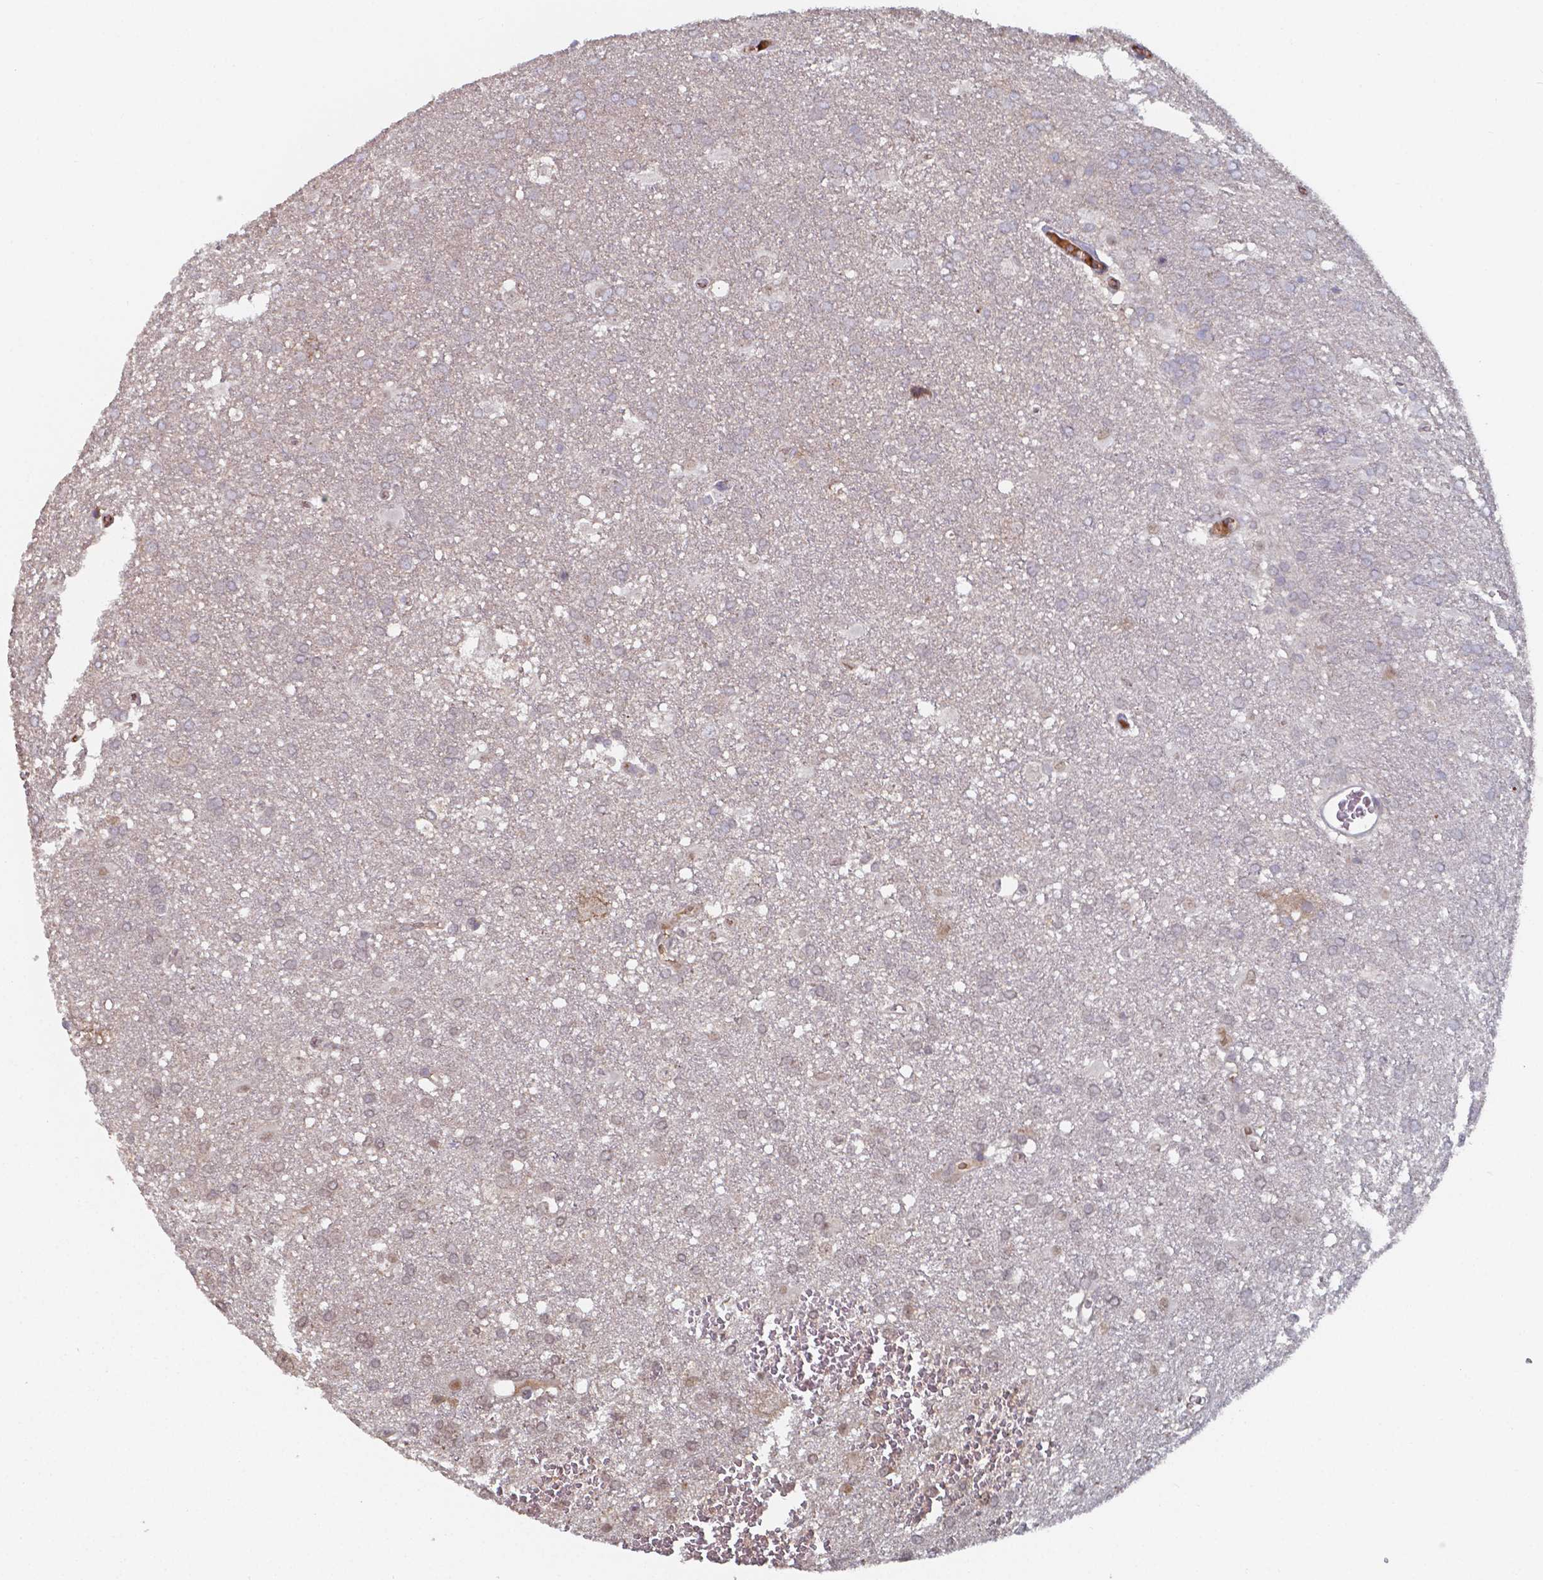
{"staining": {"intensity": "negative", "quantity": "none", "location": "none"}, "tissue": "glioma", "cell_type": "Tumor cells", "image_type": "cancer", "snomed": [{"axis": "morphology", "description": "Glioma, malignant, Low grade"}, {"axis": "topography", "description": "Brain"}], "caption": "Human malignant glioma (low-grade) stained for a protein using immunohistochemistry demonstrates no staining in tumor cells.", "gene": "BTBD17", "patient": {"sex": "male", "age": 66}}